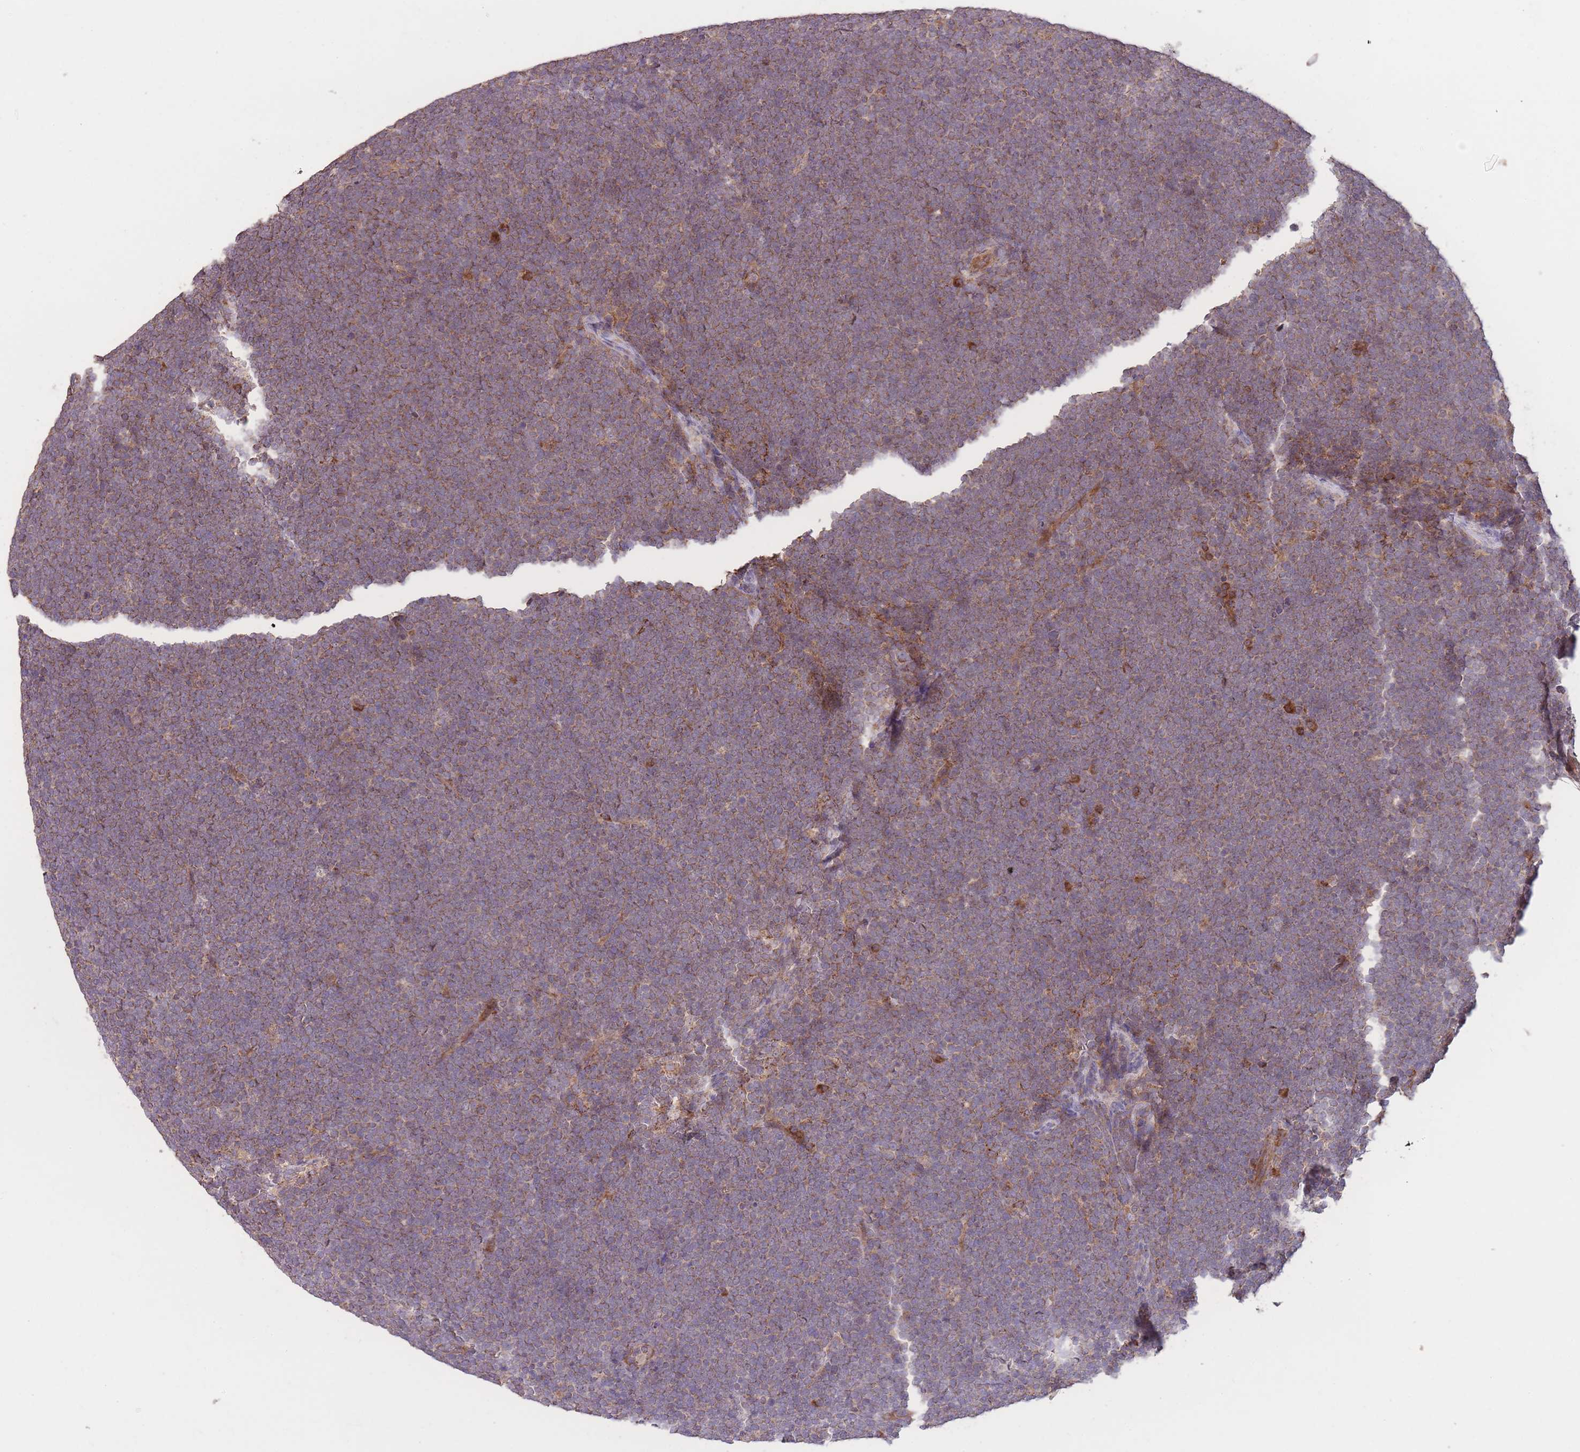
{"staining": {"intensity": "weak", "quantity": "25%-75%", "location": "cytoplasmic/membranous"}, "tissue": "lymphoma", "cell_type": "Tumor cells", "image_type": "cancer", "snomed": [{"axis": "morphology", "description": "Malignant lymphoma, non-Hodgkin's type, High grade"}, {"axis": "topography", "description": "Lymph node"}], "caption": "A brown stain highlights weak cytoplasmic/membranous staining of a protein in human high-grade malignant lymphoma, non-Hodgkin's type tumor cells.", "gene": "EEF1AKMT1", "patient": {"sex": "male", "age": 13}}